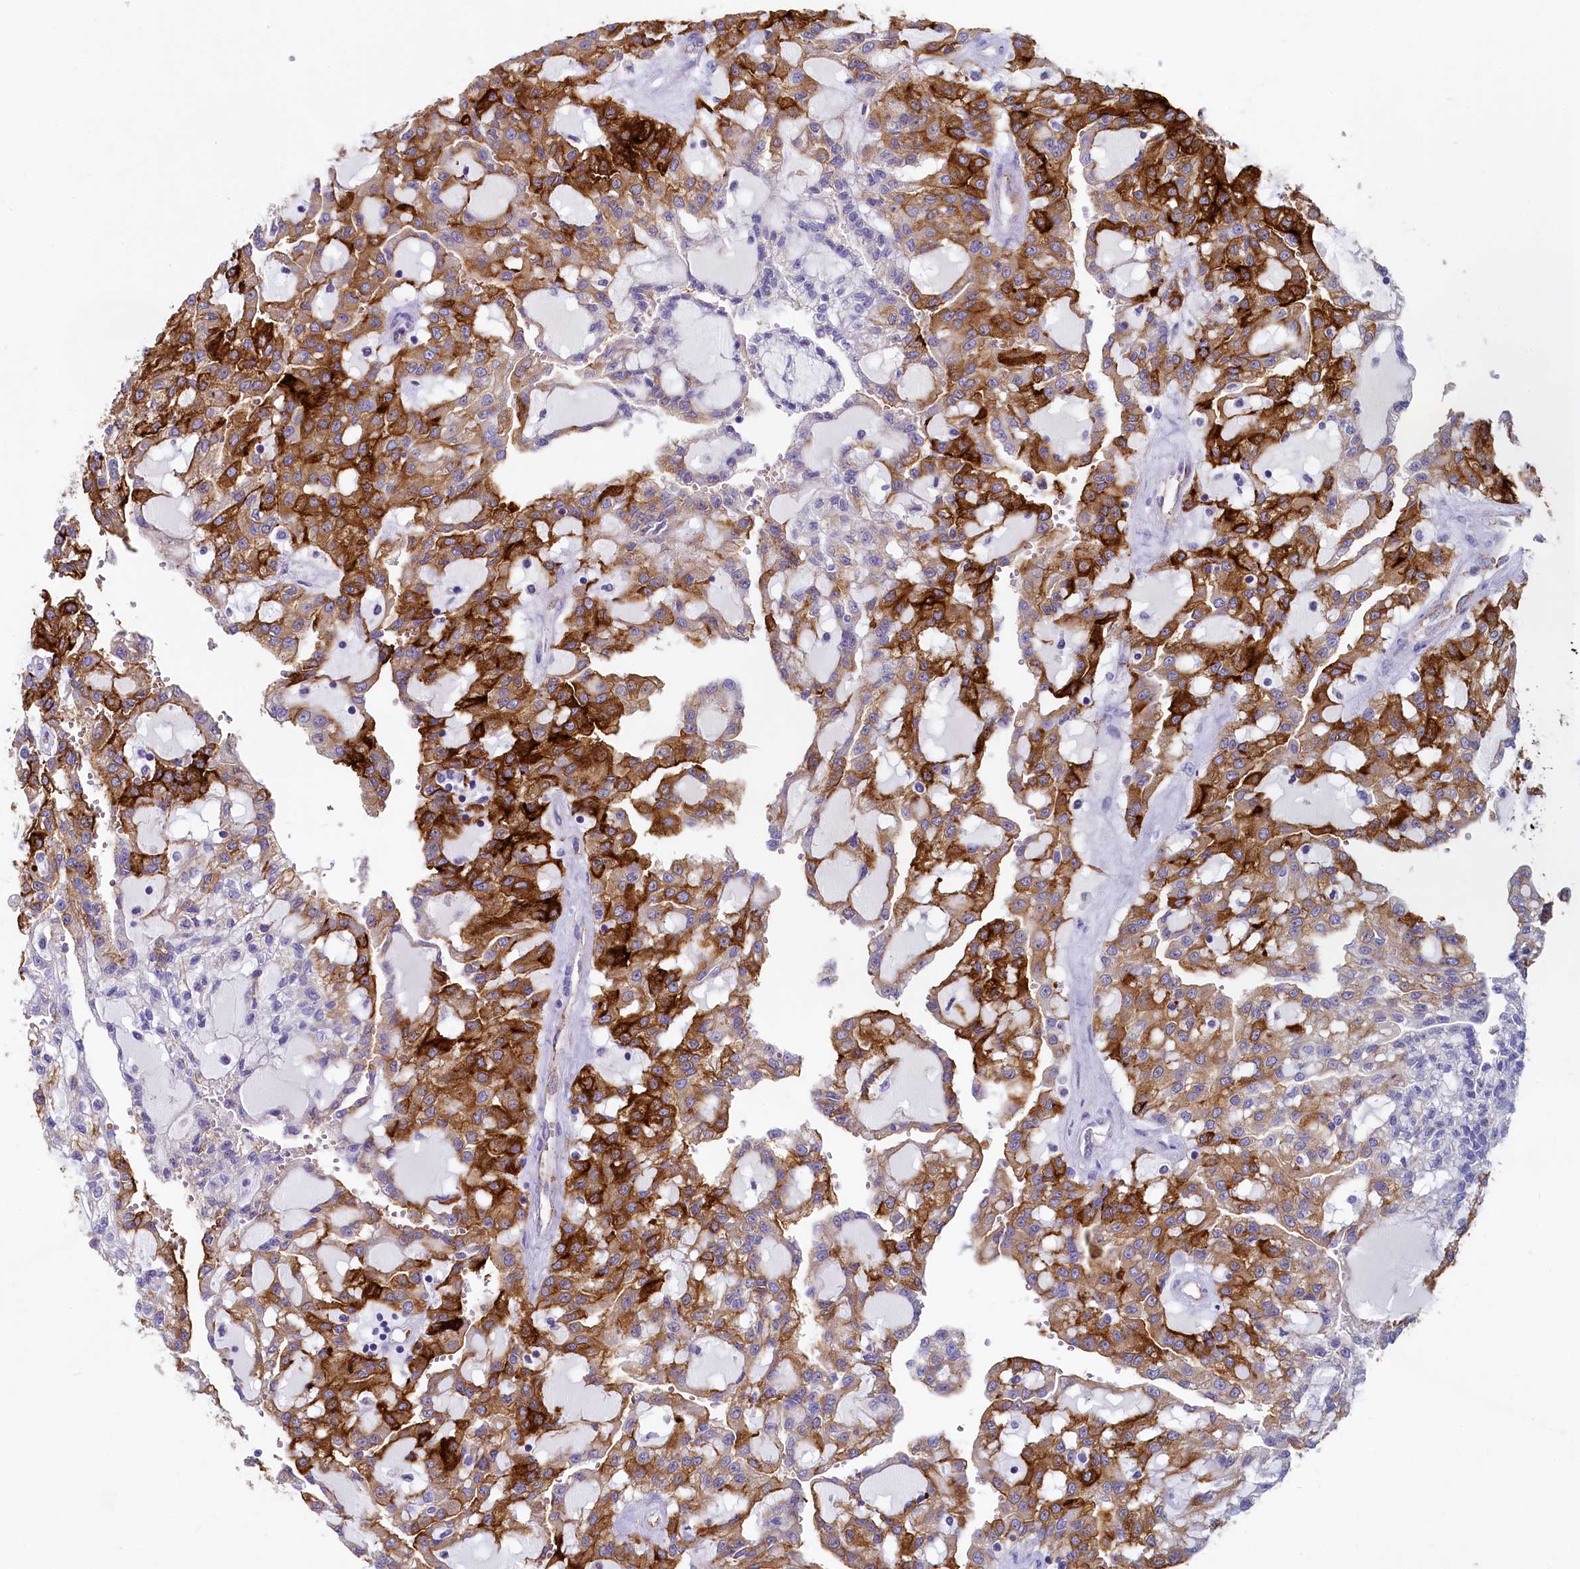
{"staining": {"intensity": "strong", "quantity": ">75%", "location": "cytoplasmic/membranous"}, "tissue": "renal cancer", "cell_type": "Tumor cells", "image_type": "cancer", "snomed": [{"axis": "morphology", "description": "Adenocarcinoma, NOS"}, {"axis": "topography", "description": "Kidney"}], "caption": "DAB (3,3'-diaminobenzidine) immunohistochemical staining of human renal cancer reveals strong cytoplasmic/membranous protein positivity in about >75% of tumor cells.", "gene": "INSC", "patient": {"sex": "male", "age": 63}}